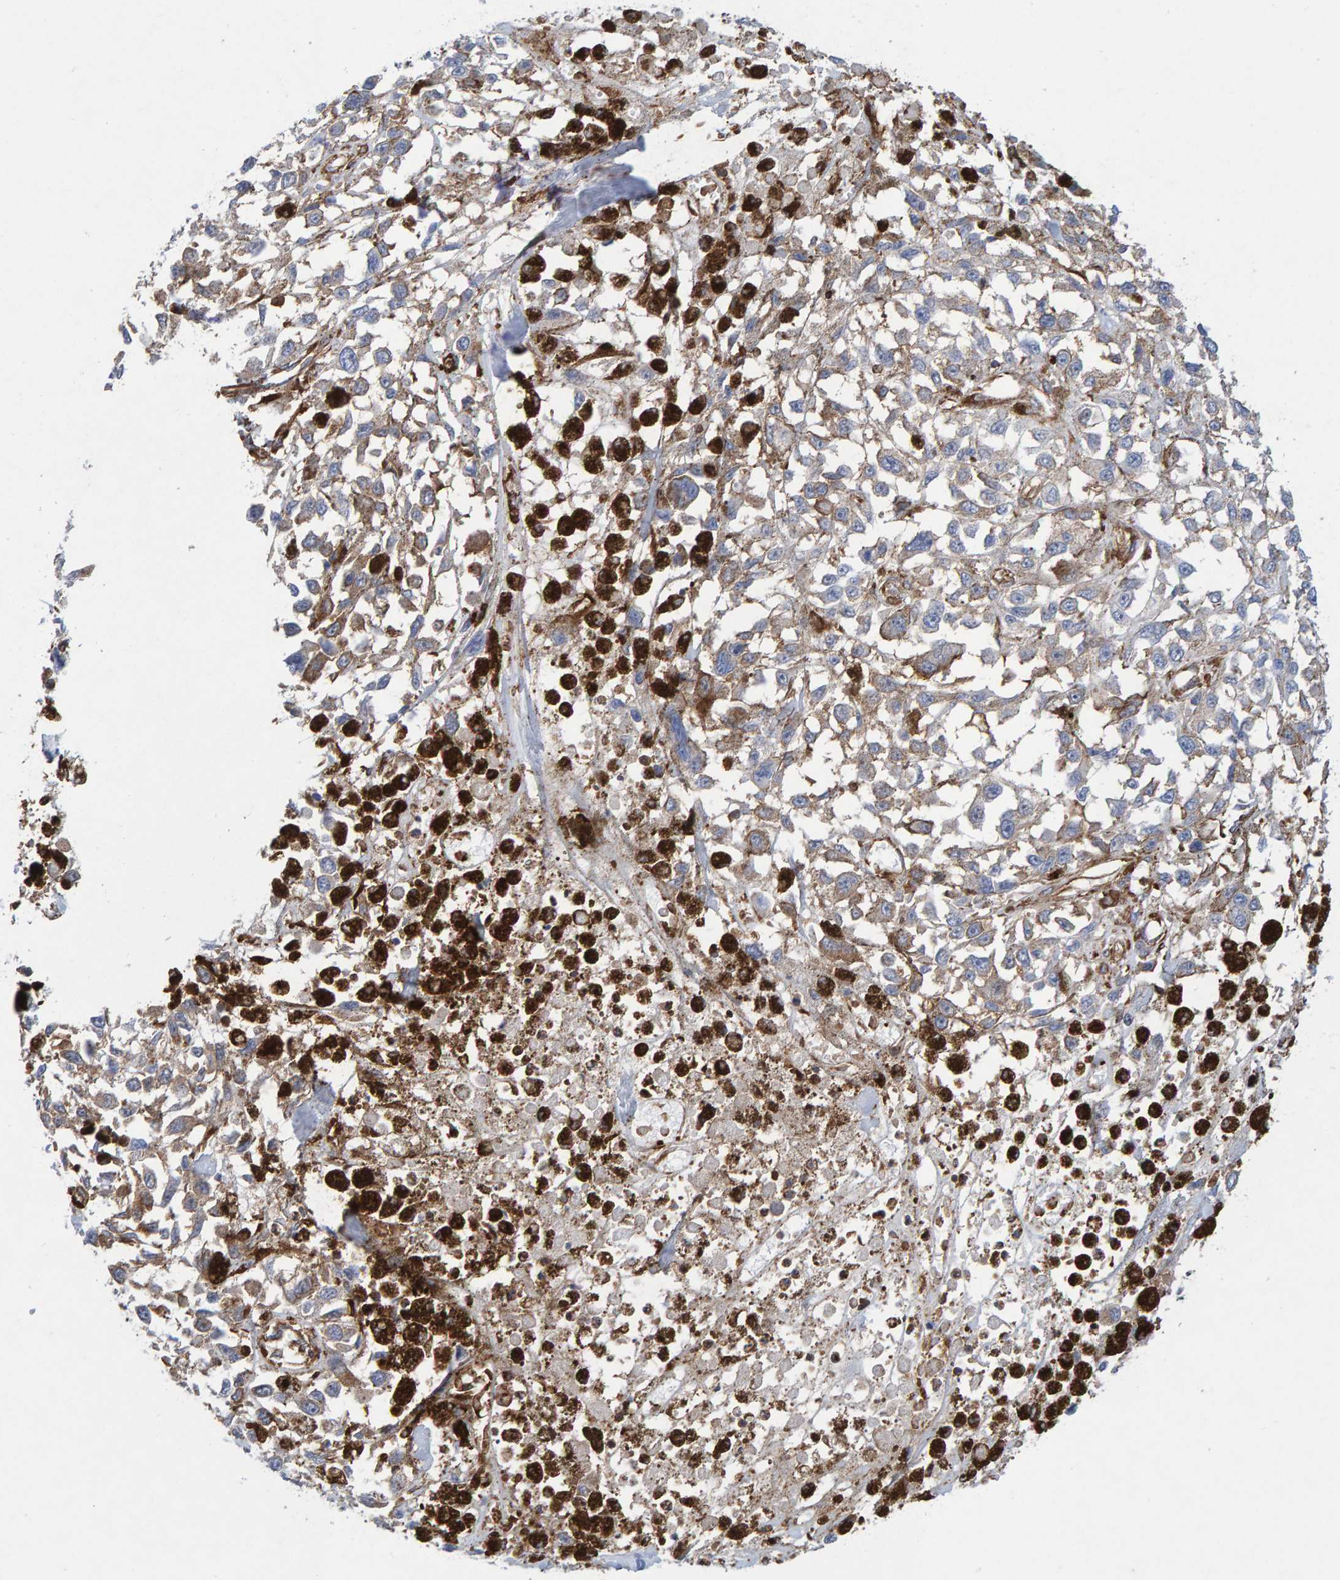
{"staining": {"intensity": "negative", "quantity": "none", "location": "none"}, "tissue": "melanoma", "cell_type": "Tumor cells", "image_type": "cancer", "snomed": [{"axis": "morphology", "description": "Malignant melanoma, Metastatic site"}, {"axis": "topography", "description": "Lymph node"}], "caption": "Immunohistochemical staining of malignant melanoma (metastatic site) exhibits no significant positivity in tumor cells. Nuclei are stained in blue.", "gene": "MVP", "patient": {"sex": "male", "age": 59}}